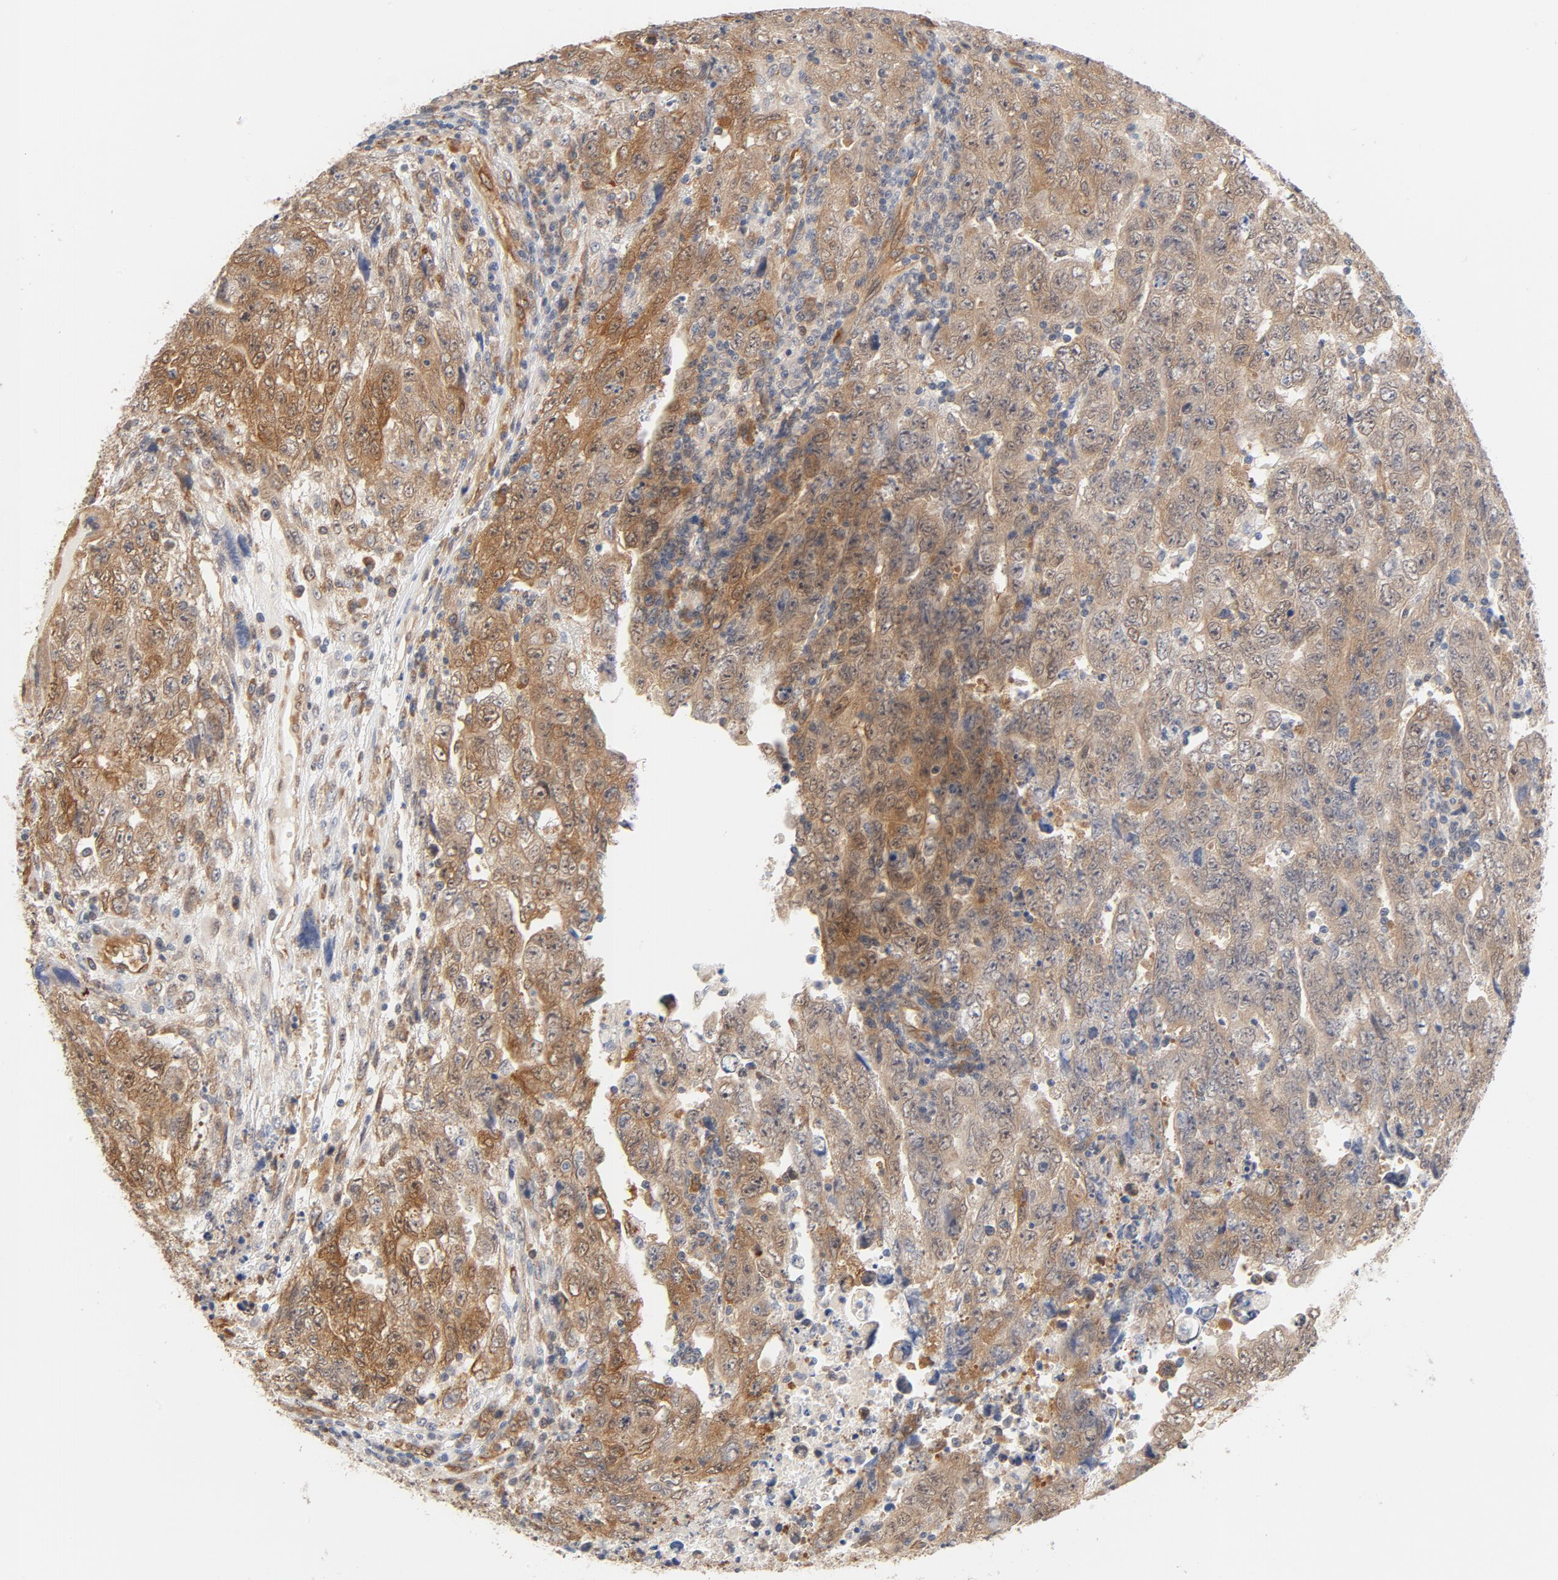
{"staining": {"intensity": "moderate", "quantity": ">75%", "location": "cytoplasmic/membranous"}, "tissue": "testis cancer", "cell_type": "Tumor cells", "image_type": "cancer", "snomed": [{"axis": "morphology", "description": "Carcinoma, Embryonal, NOS"}, {"axis": "topography", "description": "Testis"}], "caption": "IHC image of human embryonal carcinoma (testis) stained for a protein (brown), which demonstrates medium levels of moderate cytoplasmic/membranous positivity in approximately >75% of tumor cells.", "gene": "EIF4E", "patient": {"sex": "male", "age": 28}}